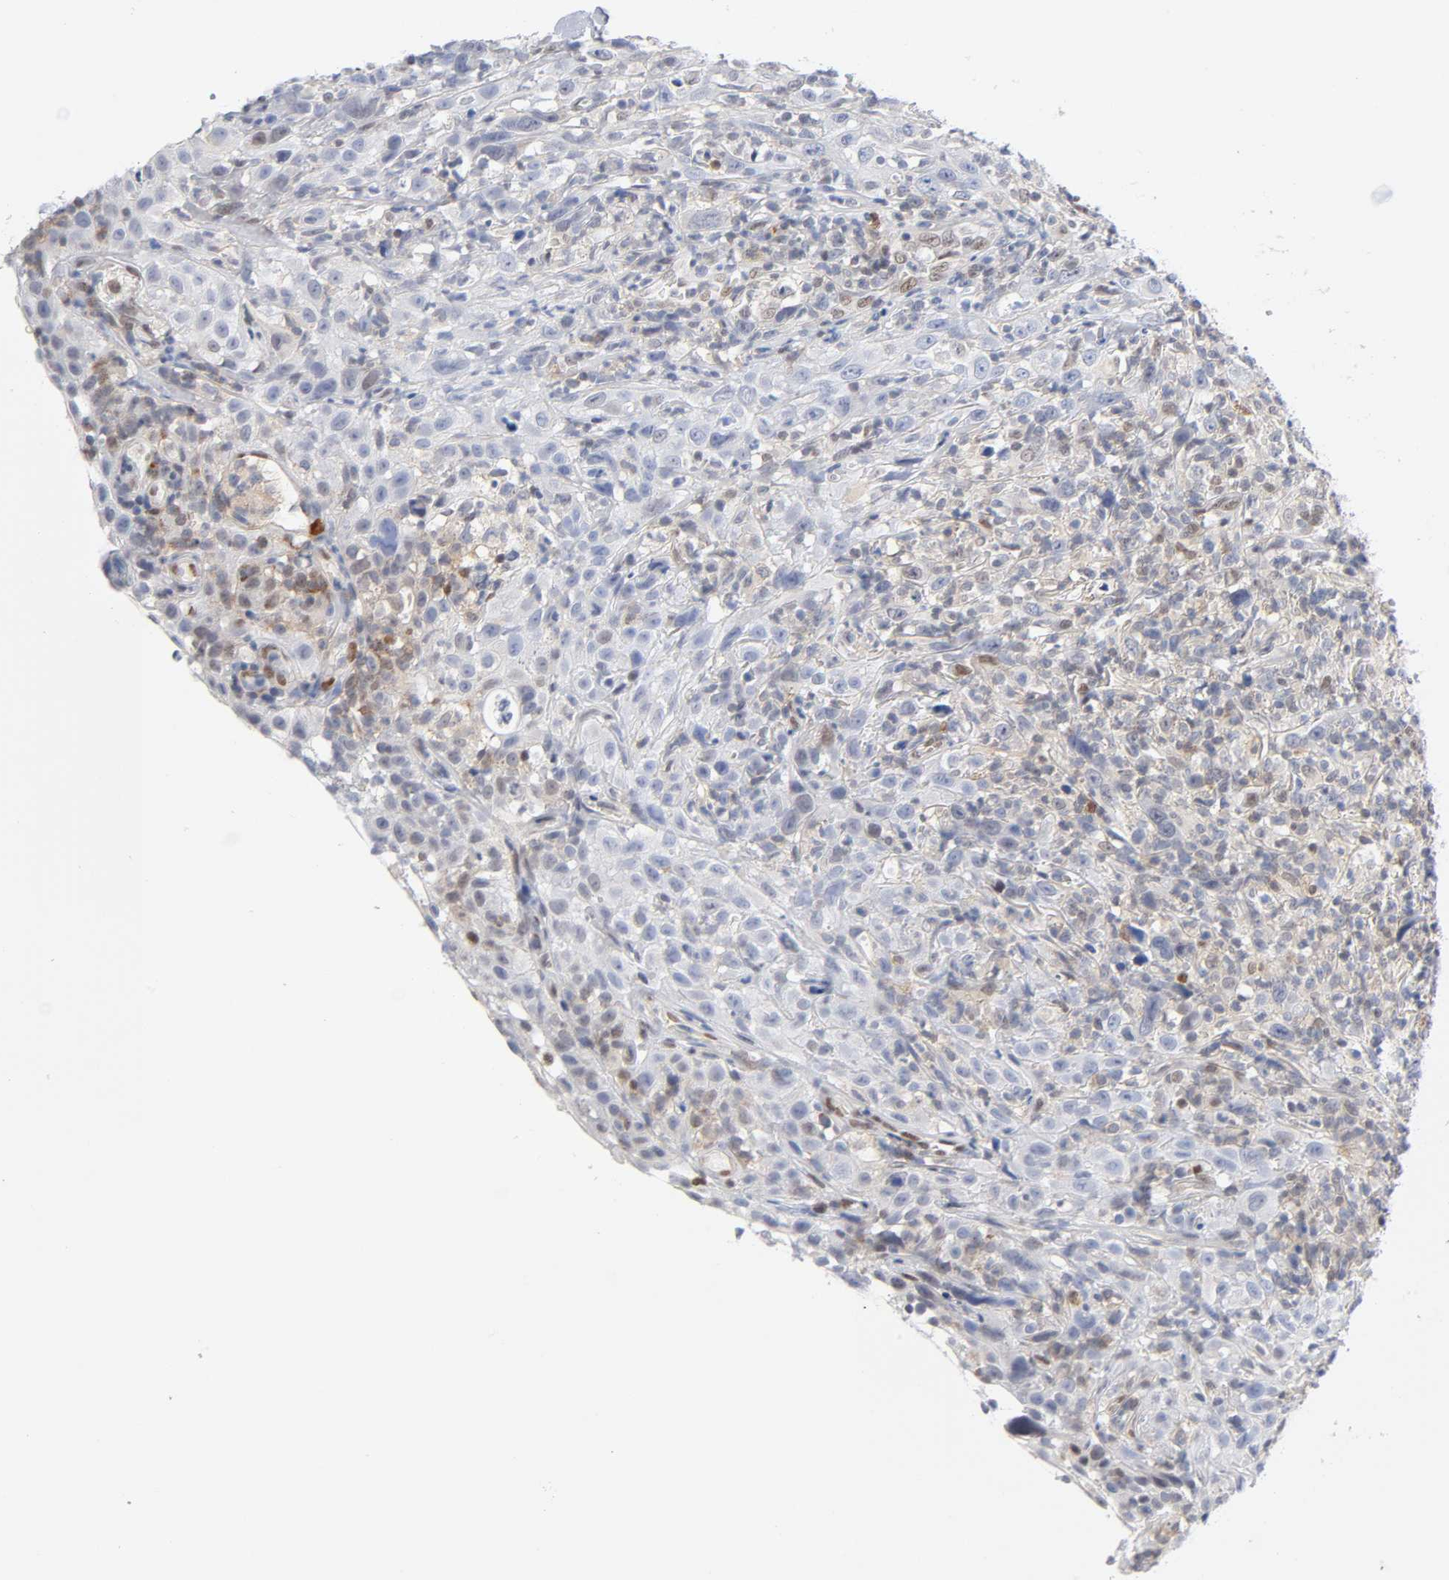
{"staining": {"intensity": "weak", "quantity": "<25%", "location": "nuclear"}, "tissue": "thyroid cancer", "cell_type": "Tumor cells", "image_type": "cancer", "snomed": [{"axis": "morphology", "description": "Carcinoma, NOS"}, {"axis": "topography", "description": "Thyroid gland"}], "caption": "DAB immunohistochemical staining of human thyroid cancer (carcinoma) exhibits no significant positivity in tumor cells.", "gene": "NFATC1", "patient": {"sex": "female", "age": 77}}